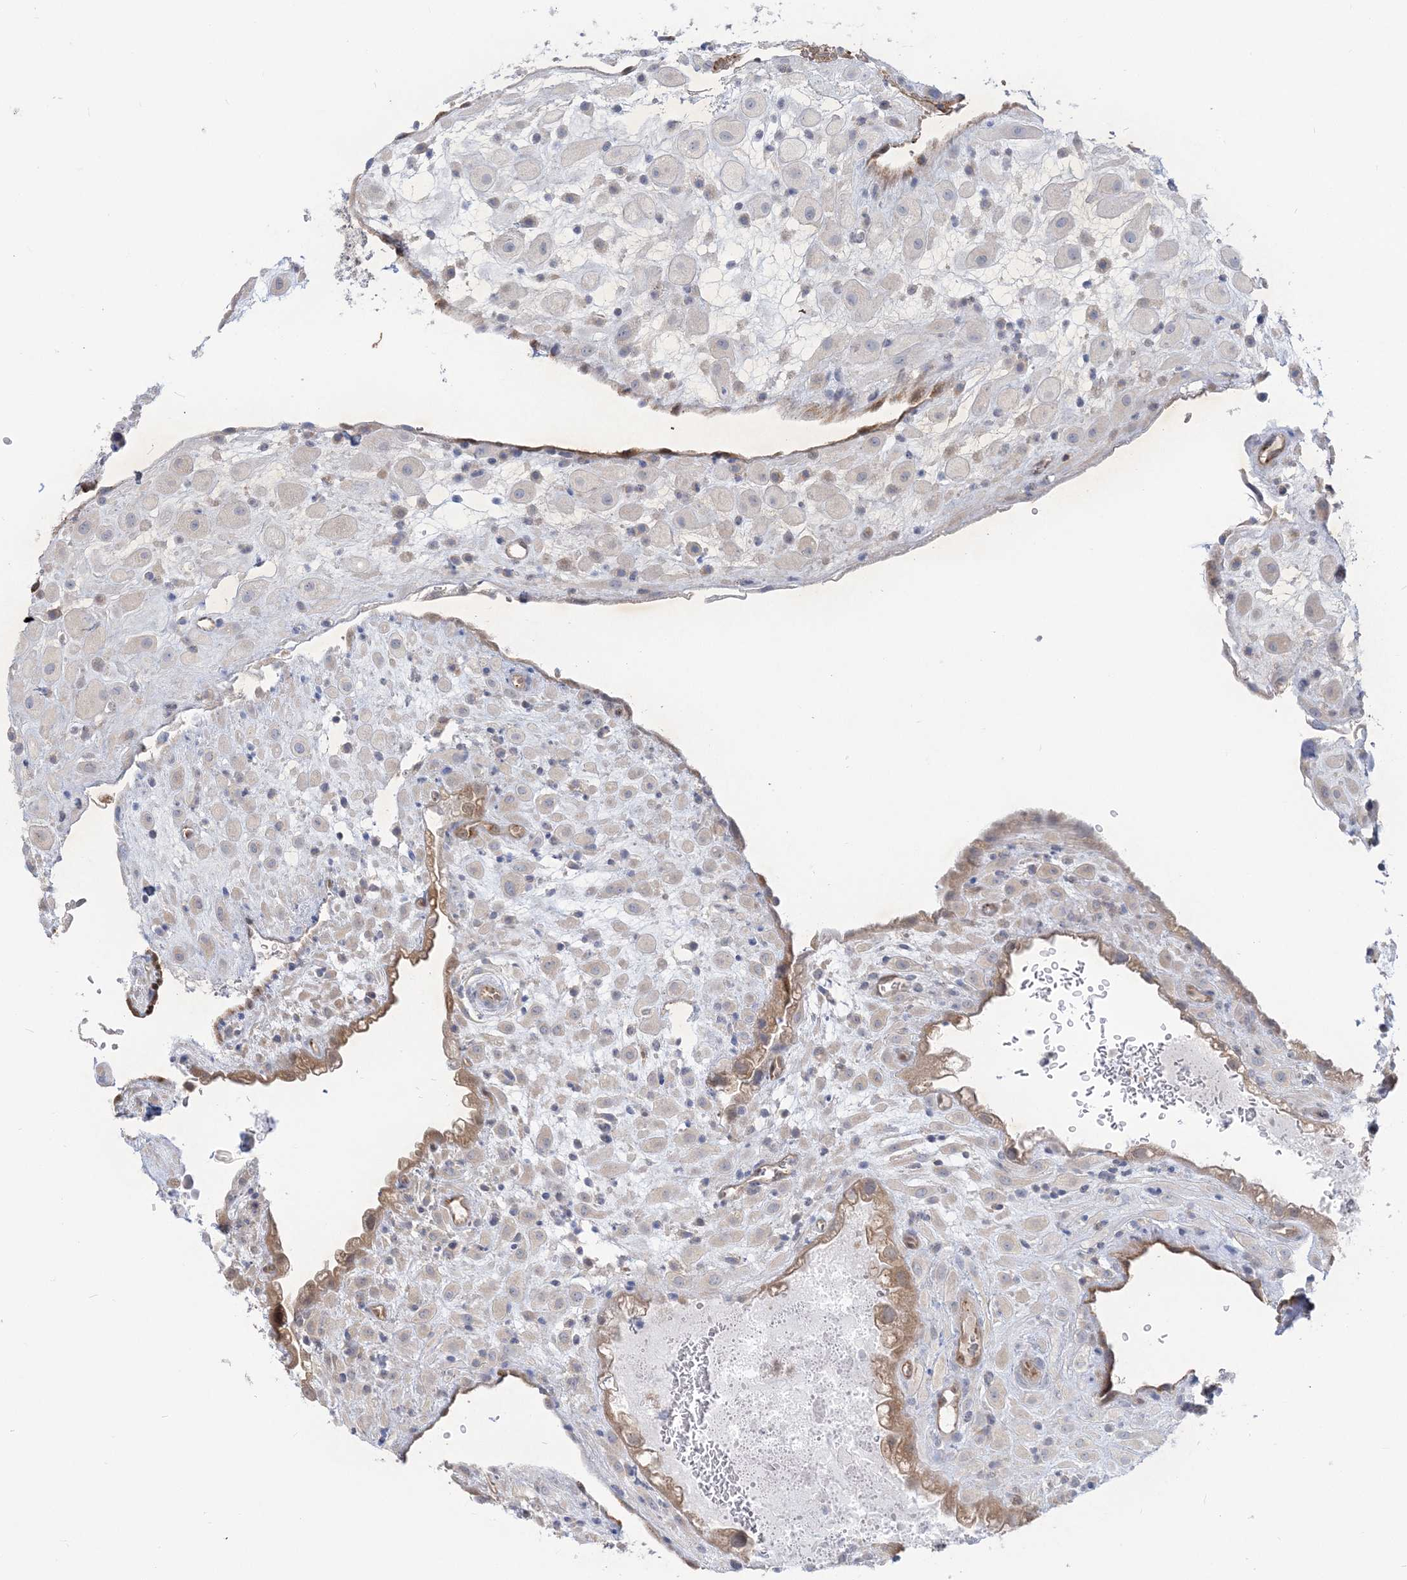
{"staining": {"intensity": "weak", "quantity": "<25%", "location": "cytoplasmic/membranous"}, "tissue": "placenta", "cell_type": "Decidual cells", "image_type": "normal", "snomed": [{"axis": "morphology", "description": "Normal tissue, NOS"}, {"axis": "topography", "description": "Placenta"}], "caption": "Unremarkable placenta was stained to show a protein in brown. There is no significant expression in decidual cells. (DAB (3,3'-diaminobenzidine) IHC, high magnification).", "gene": "INPP1", "patient": {"sex": "female", "age": 35}}